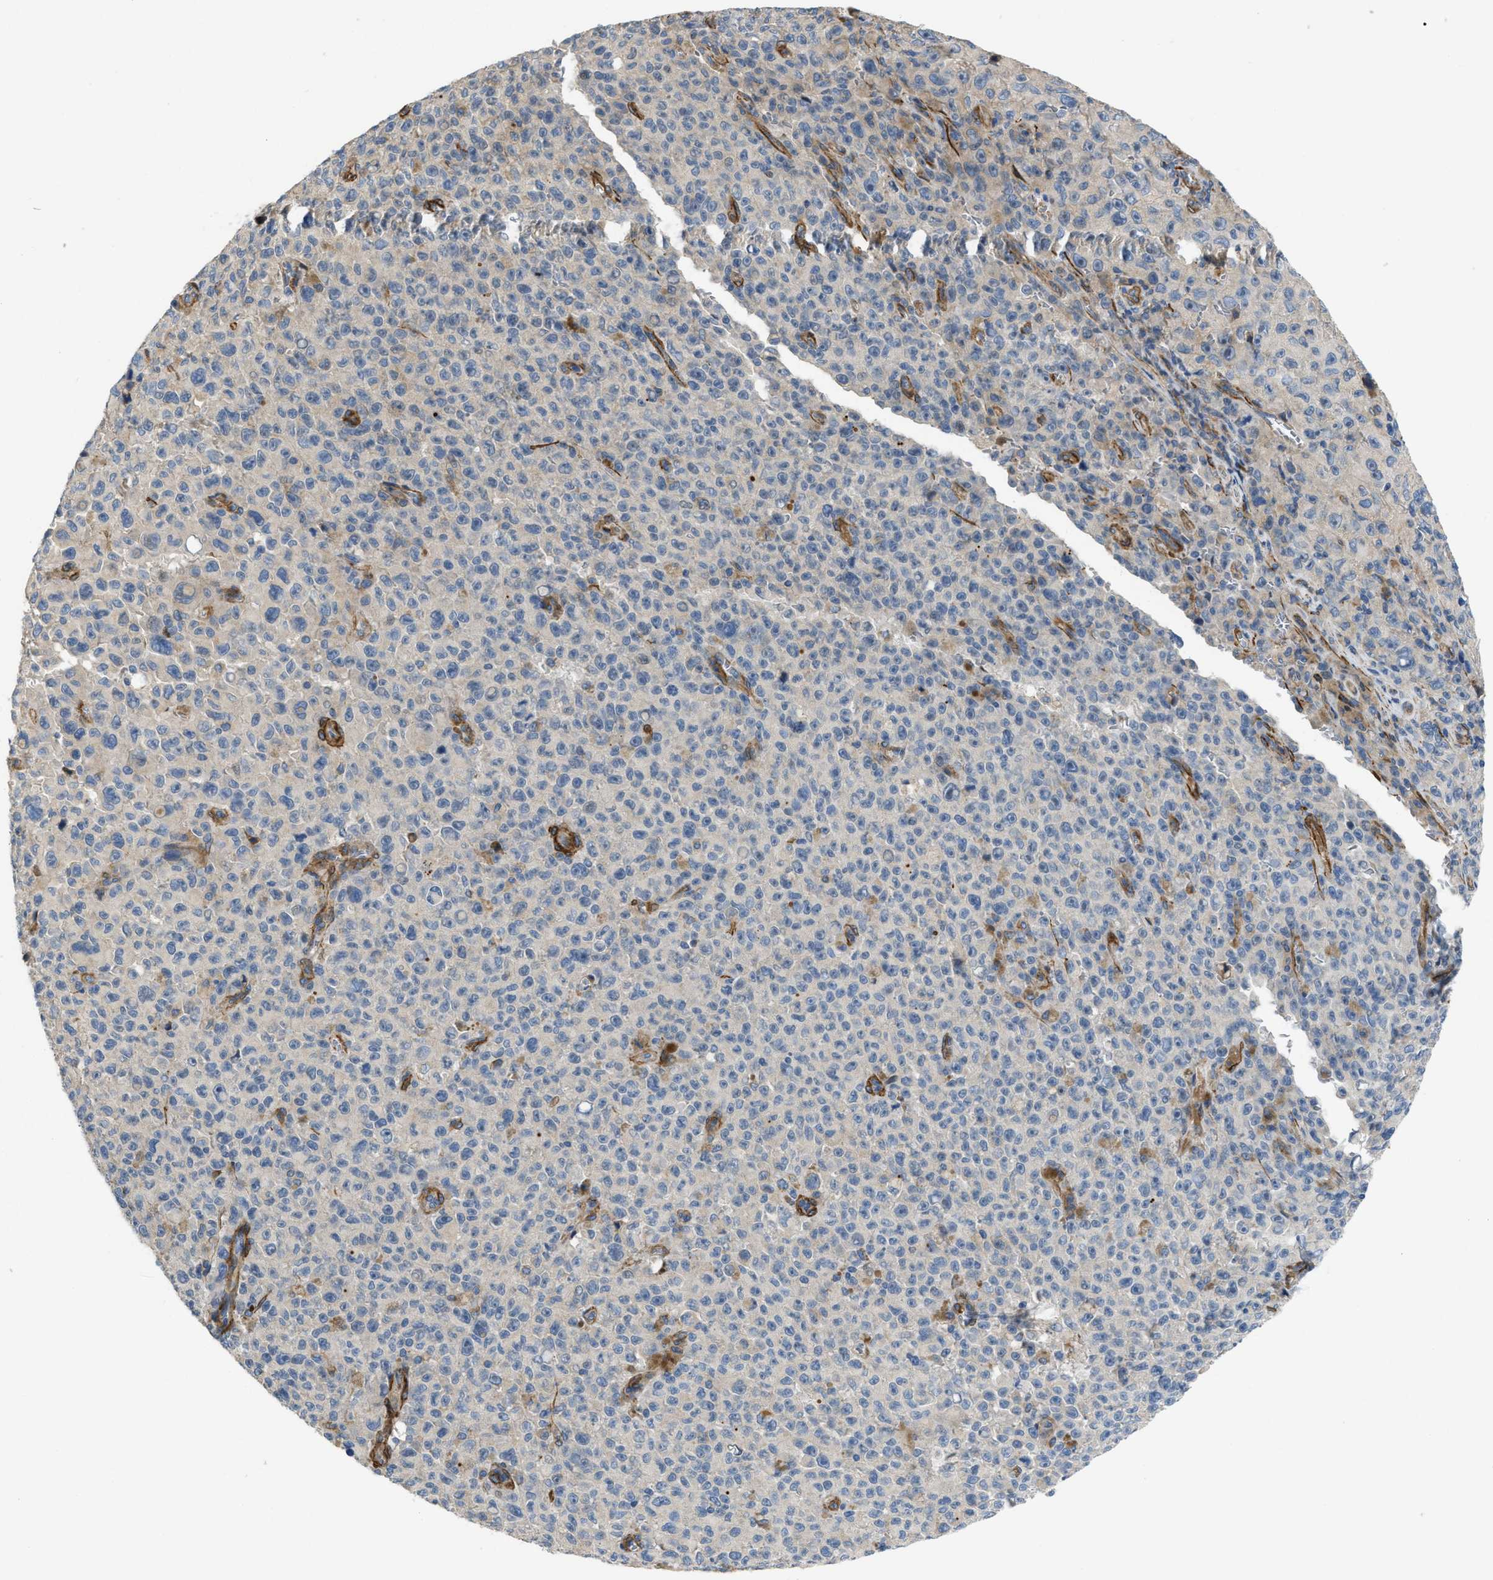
{"staining": {"intensity": "weak", "quantity": "<25%", "location": "cytoplasmic/membranous"}, "tissue": "melanoma", "cell_type": "Tumor cells", "image_type": "cancer", "snomed": [{"axis": "morphology", "description": "Malignant melanoma, NOS"}, {"axis": "topography", "description": "Skin"}], "caption": "The micrograph displays no significant positivity in tumor cells of melanoma.", "gene": "BMPR1A", "patient": {"sex": "female", "age": 82}}